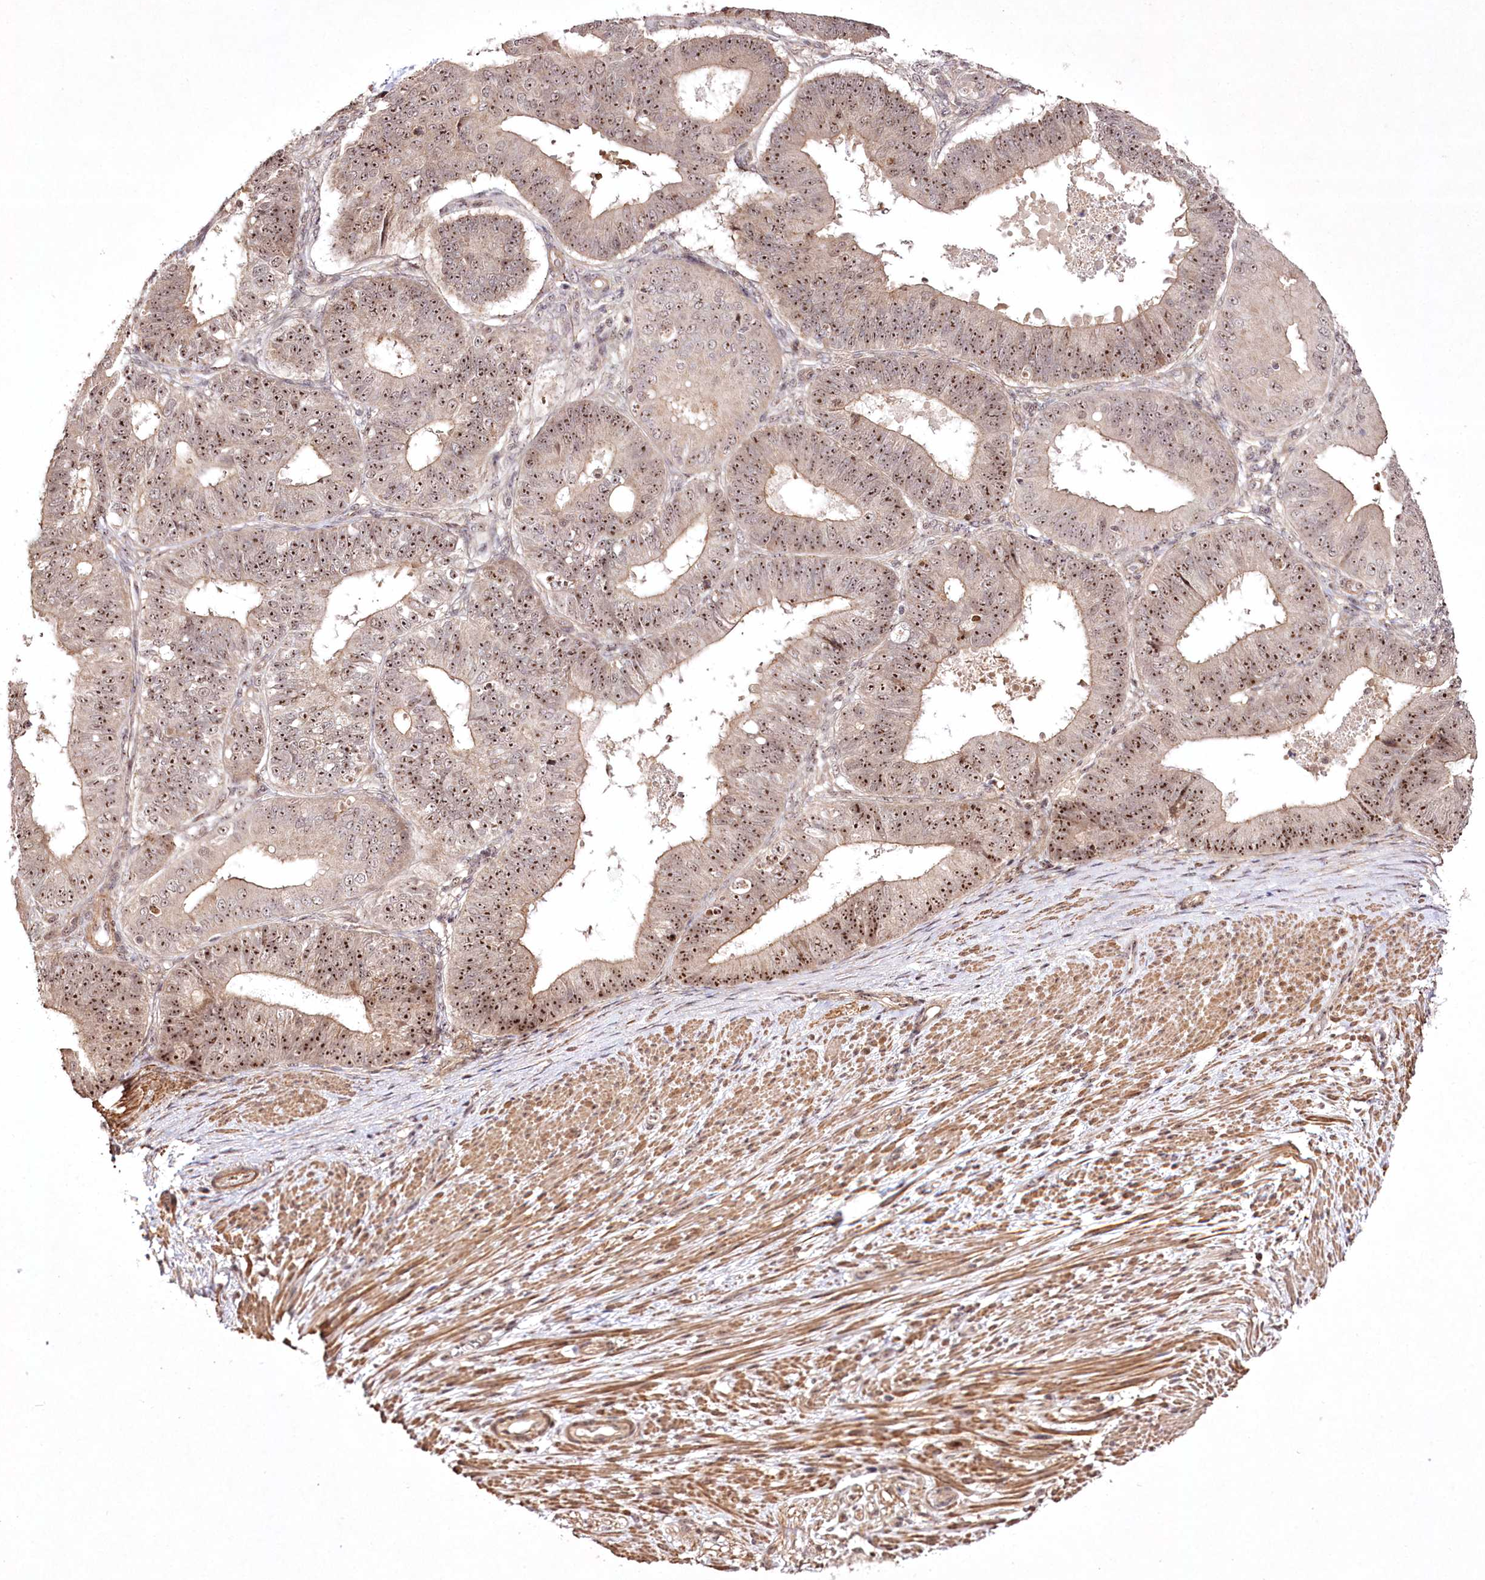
{"staining": {"intensity": "moderate", "quantity": ">75%", "location": "nuclear"}, "tissue": "ovarian cancer", "cell_type": "Tumor cells", "image_type": "cancer", "snomed": [{"axis": "morphology", "description": "Carcinoma, endometroid"}, {"axis": "topography", "description": "Appendix"}, {"axis": "topography", "description": "Ovary"}], "caption": "Moderate nuclear staining for a protein is appreciated in approximately >75% of tumor cells of endometroid carcinoma (ovarian) using immunohistochemistry (IHC).", "gene": "CCDC59", "patient": {"sex": "female", "age": 42}}